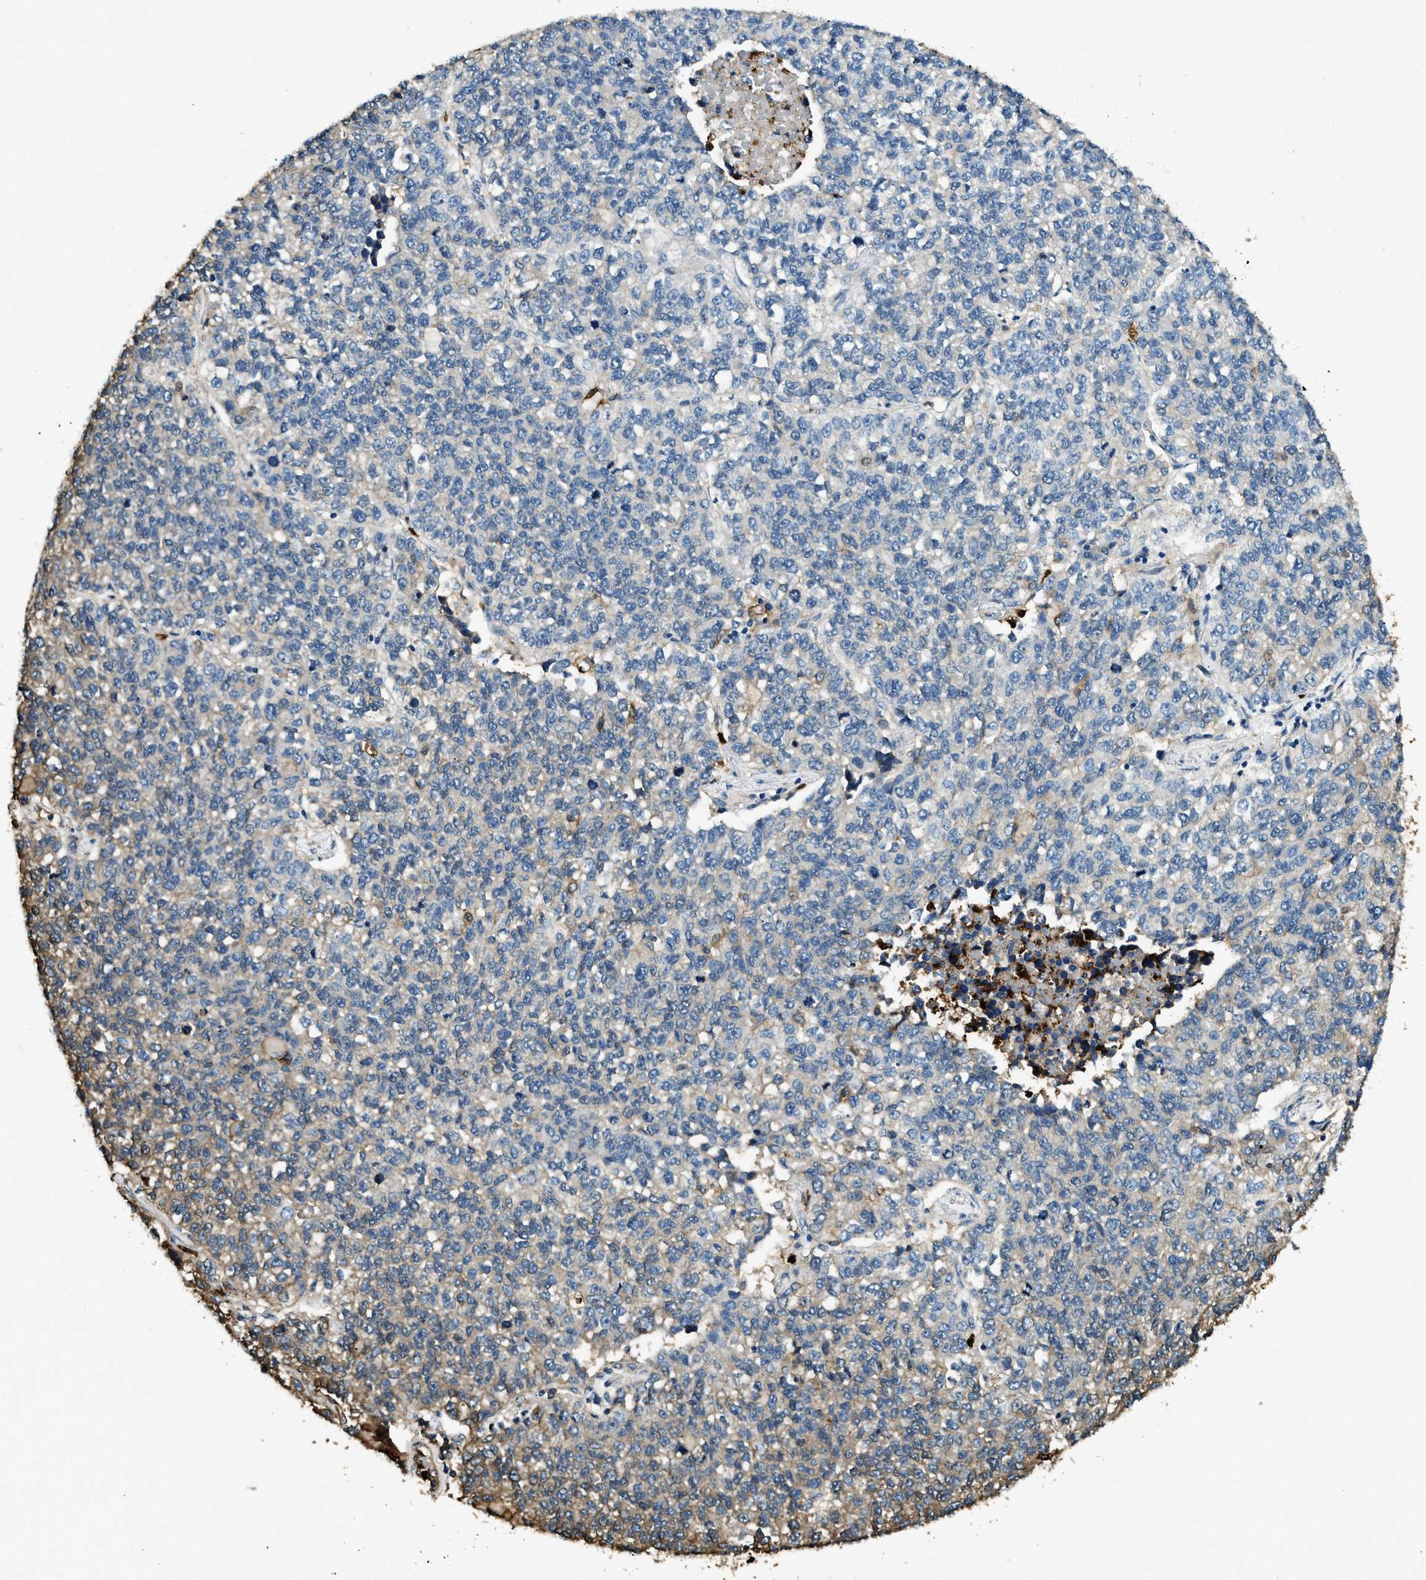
{"staining": {"intensity": "weak", "quantity": "<25%", "location": "cytoplasmic/membranous"}, "tissue": "lung cancer", "cell_type": "Tumor cells", "image_type": "cancer", "snomed": [{"axis": "morphology", "description": "Adenocarcinoma, NOS"}, {"axis": "topography", "description": "Lung"}], "caption": "The image reveals no staining of tumor cells in lung adenocarcinoma.", "gene": "ANXA3", "patient": {"sex": "male", "age": 49}}